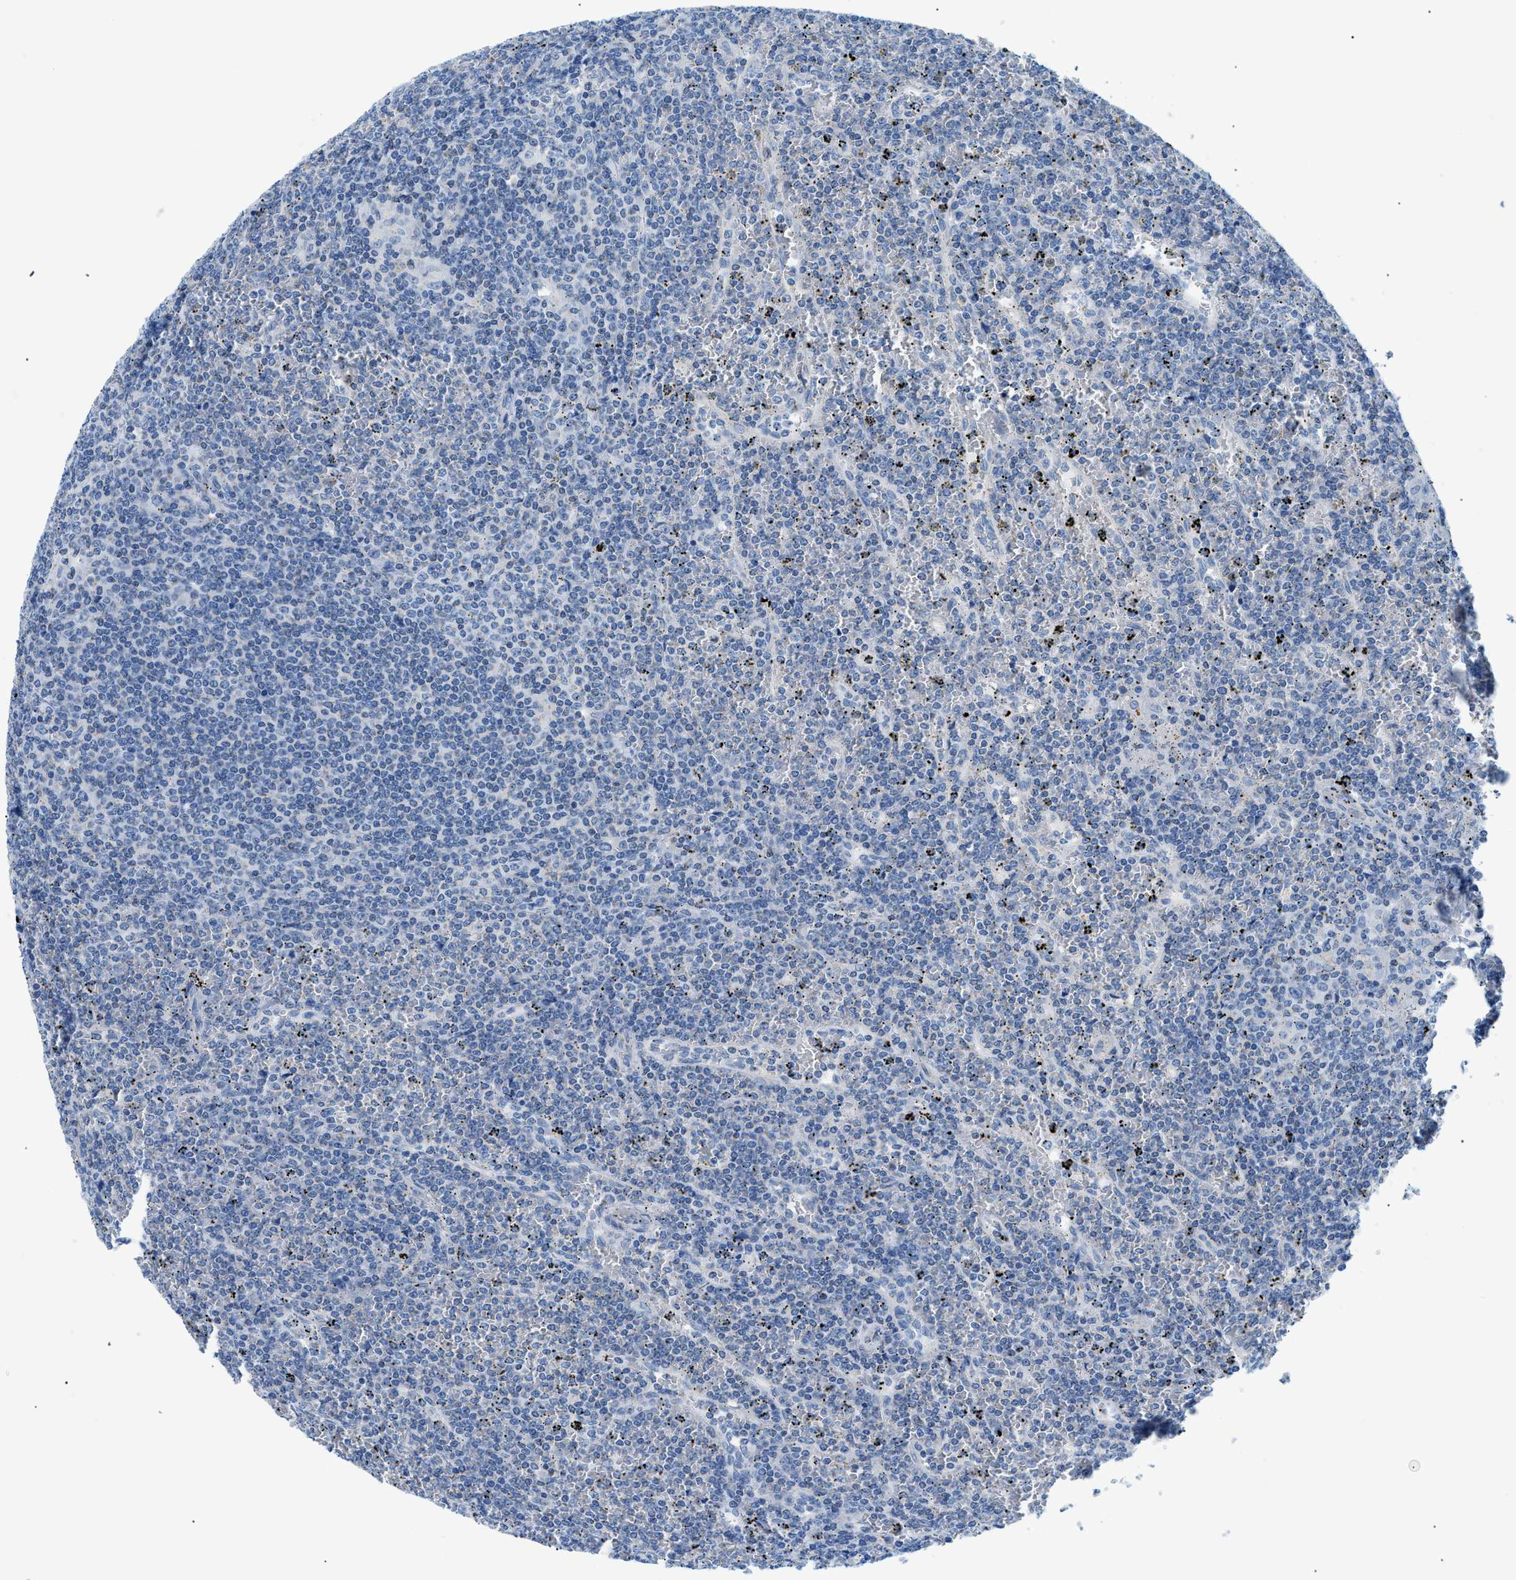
{"staining": {"intensity": "negative", "quantity": "none", "location": "none"}, "tissue": "lymphoma", "cell_type": "Tumor cells", "image_type": "cancer", "snomed": [{"axis": "morphology", "description": "Malignant lymphoma, non-Hodgkin's type, Low grade"}, {"axis": "topography", "description": "Spleen"}], "caption": "This is a micrograph of IHC staining of low-grade malignant lymphoma, non-Hodgkin's type, which shows no positivity in tumor cells.", "gene": "FDCSP", "patient": {"sex": "female", "age": 19}}